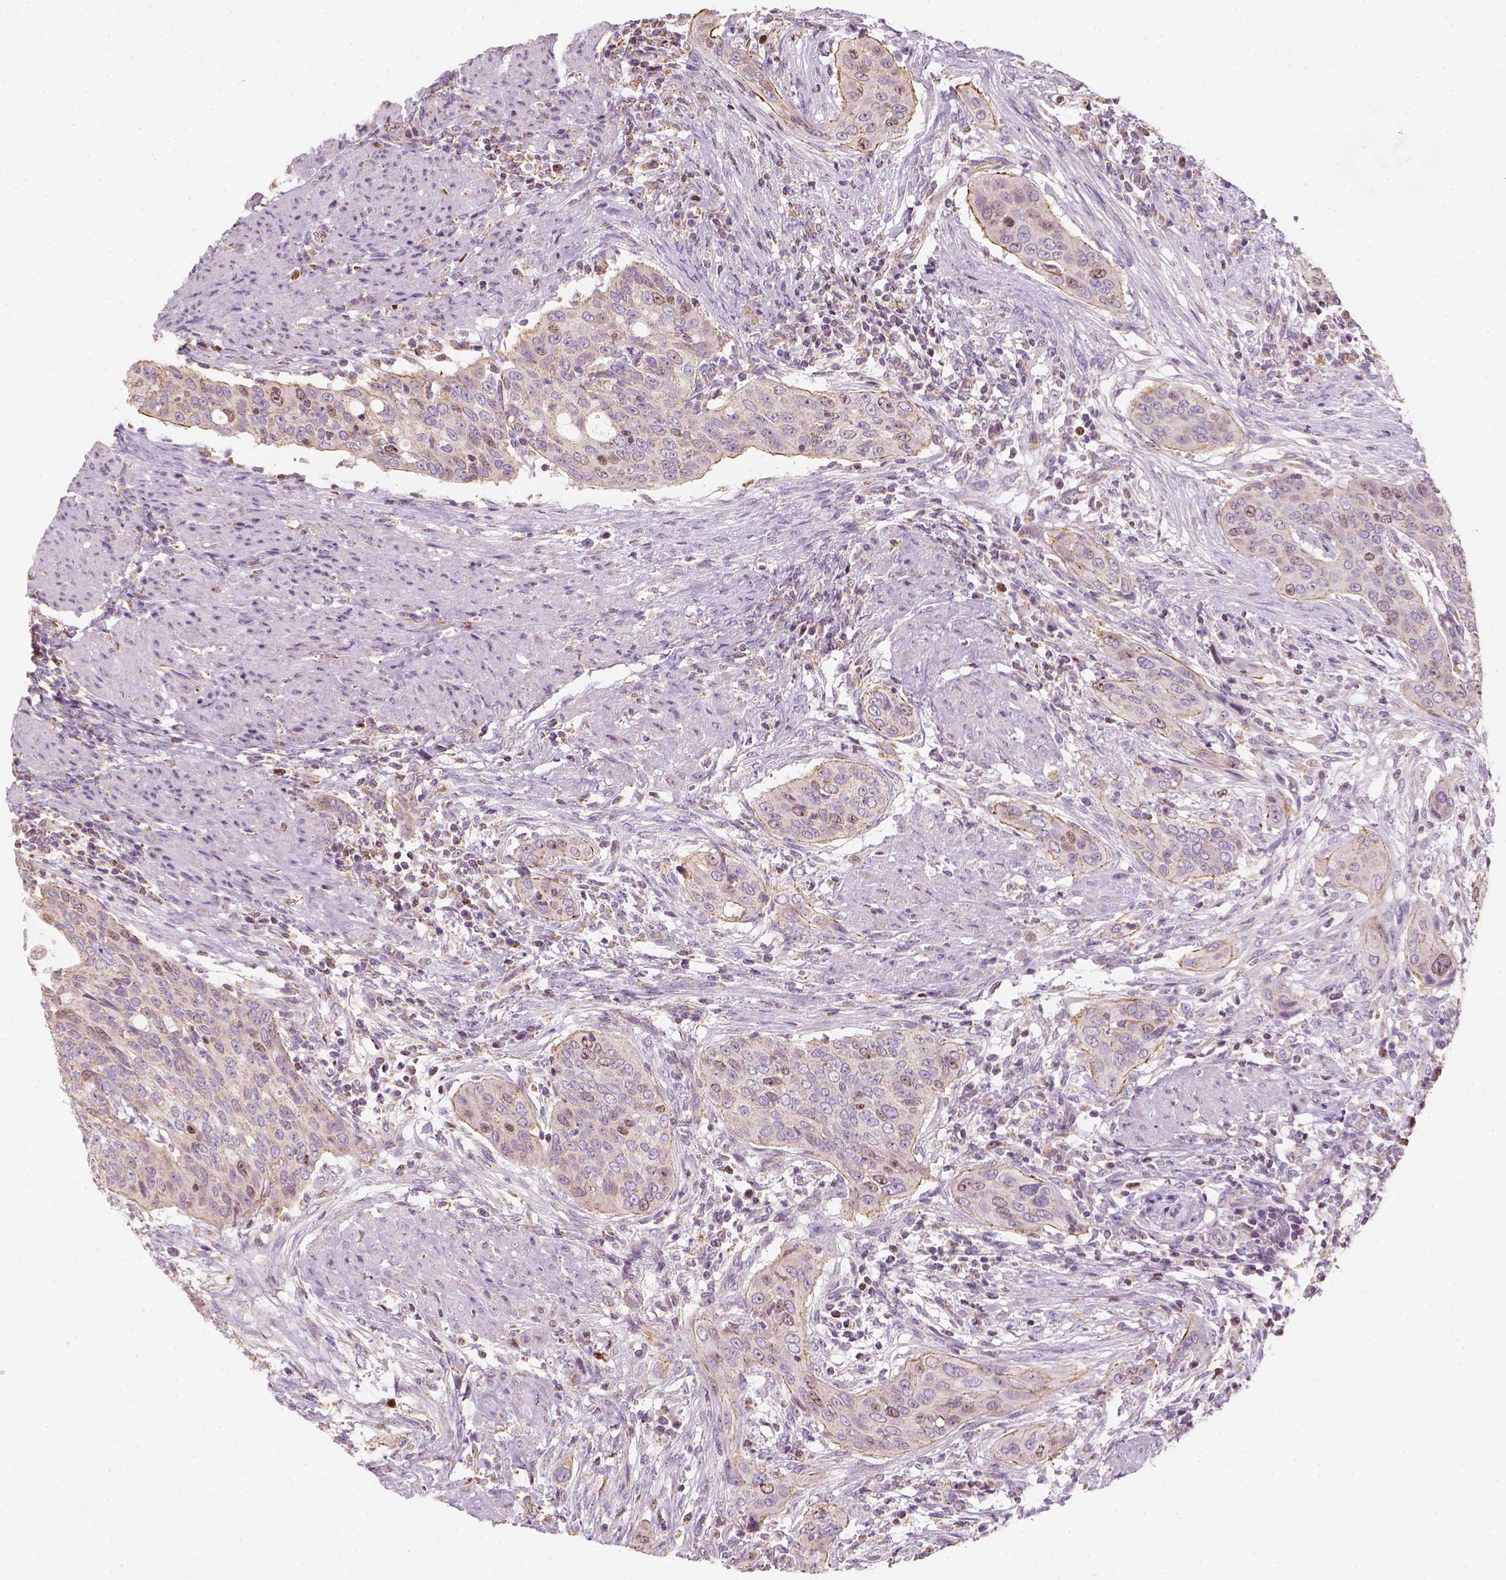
{"staining": {"intensity": "weak", "quantity": "<25%", "location": "cytoplasmic/membranous"}, "tissue": "urothelial cancer", "cell_type": "Tumor cells", "image_type": "cancer", "snomed": [{"axis": "morphology", "description": "Urothelial carcinoma, High grade"}, {"axis": "topography", "description": "Urinary bladder"}], "caption": "The photomicrograph displays no staining of tumor cells in urothelial cancer.", "gene": "LCA5", "patient": {"sex": "male", "age": 82}}